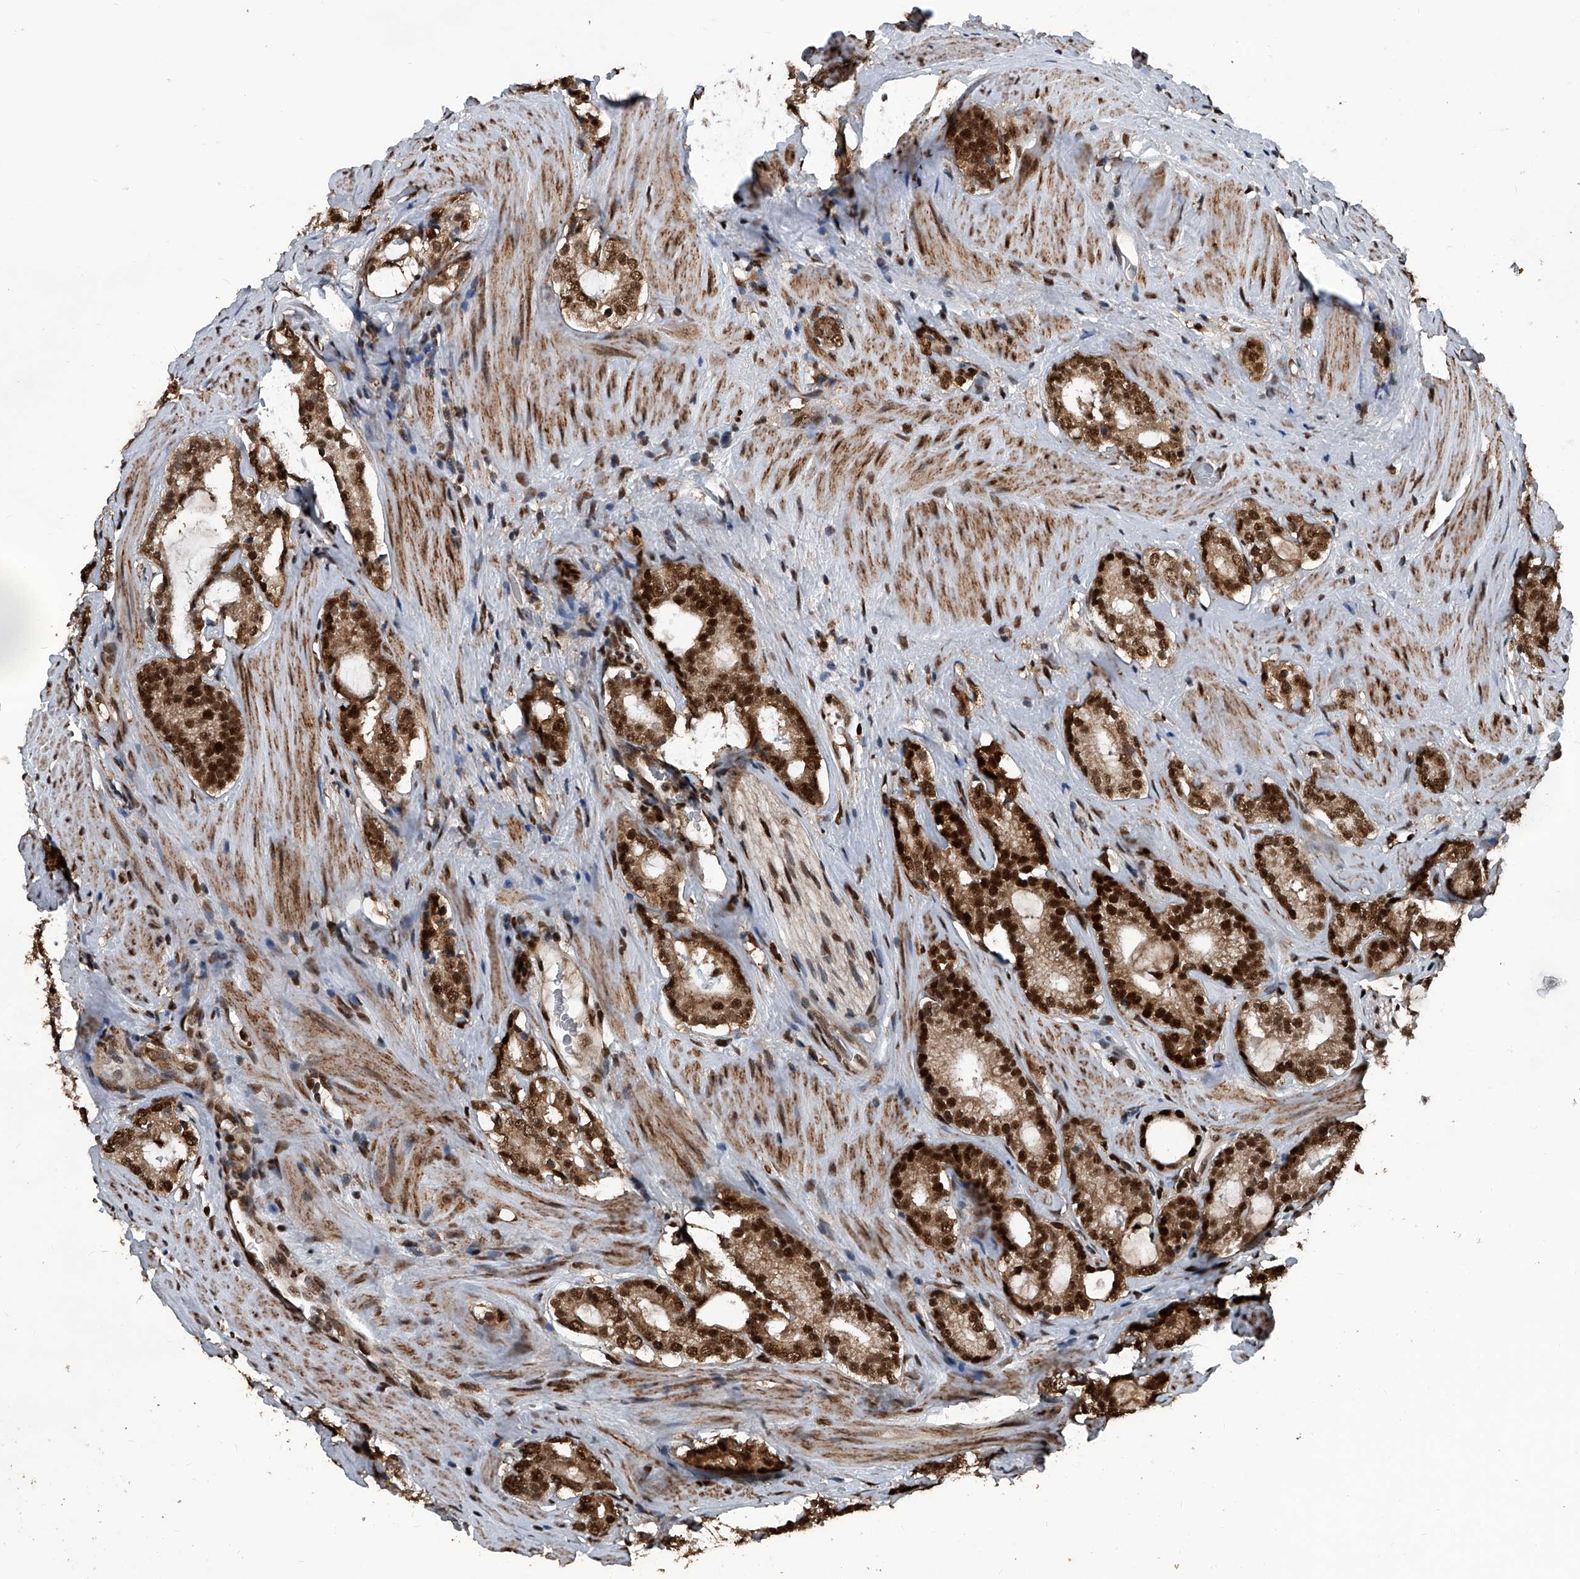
{"staining": {"intensity": "strong", "quantity": ">75%", "location": "nuclear"}, "tissue": "prostate cancer", "cell_type": "Tumor cells", "image_type": "cancer", "snomed": [{"axis": "morphology", "description": "Adenocarcinoma, High grade"}, {"axis": "topography", "description": "Prostate"}], "caption": "Strong nuclear positivity is appreciated in about >75% of tumor cells in prostate cancer.", "gene": "FKBP5", "patient": {"sex": "male", "age": 63}}